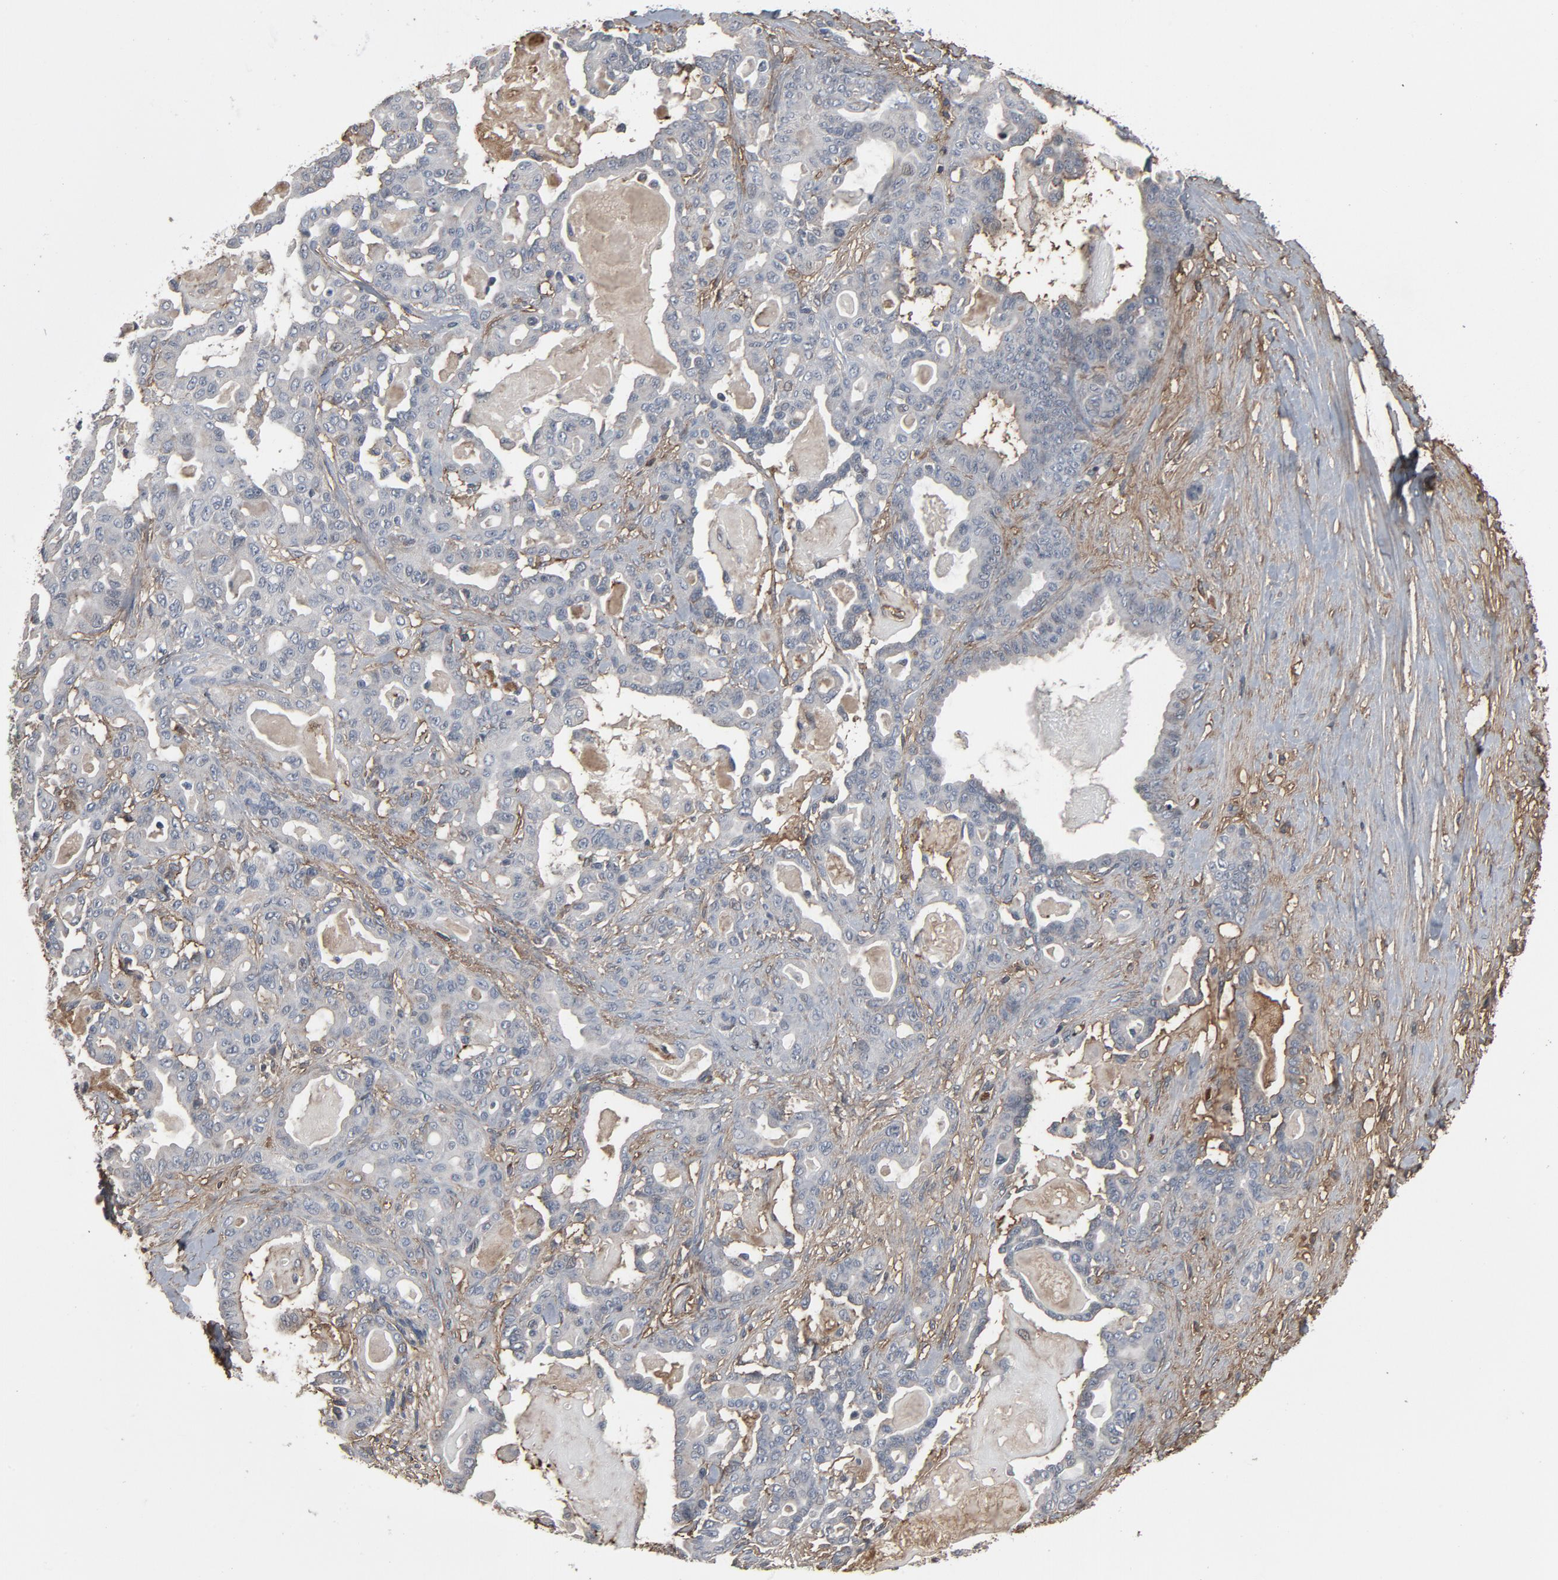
{"staining": {"intensity": "negative", "quantity": "none", "location": "none"}, "tissue": "pancreatic cancer", "cell_type": "Tumor cells", "image_type": "cancer", "snomed": [{"axis": "morphology", "description": "Adenocarcinoma, NOS"}, {"axis": "topography", "description": "Pancreas"}], "caption": "Tumor cells are negative for protein expression in human pancreatic adenocarcinoma. Nuclei are stained in blue.", "gene": "PDZD4", "patient": {"sex": "male", "age": 63}}